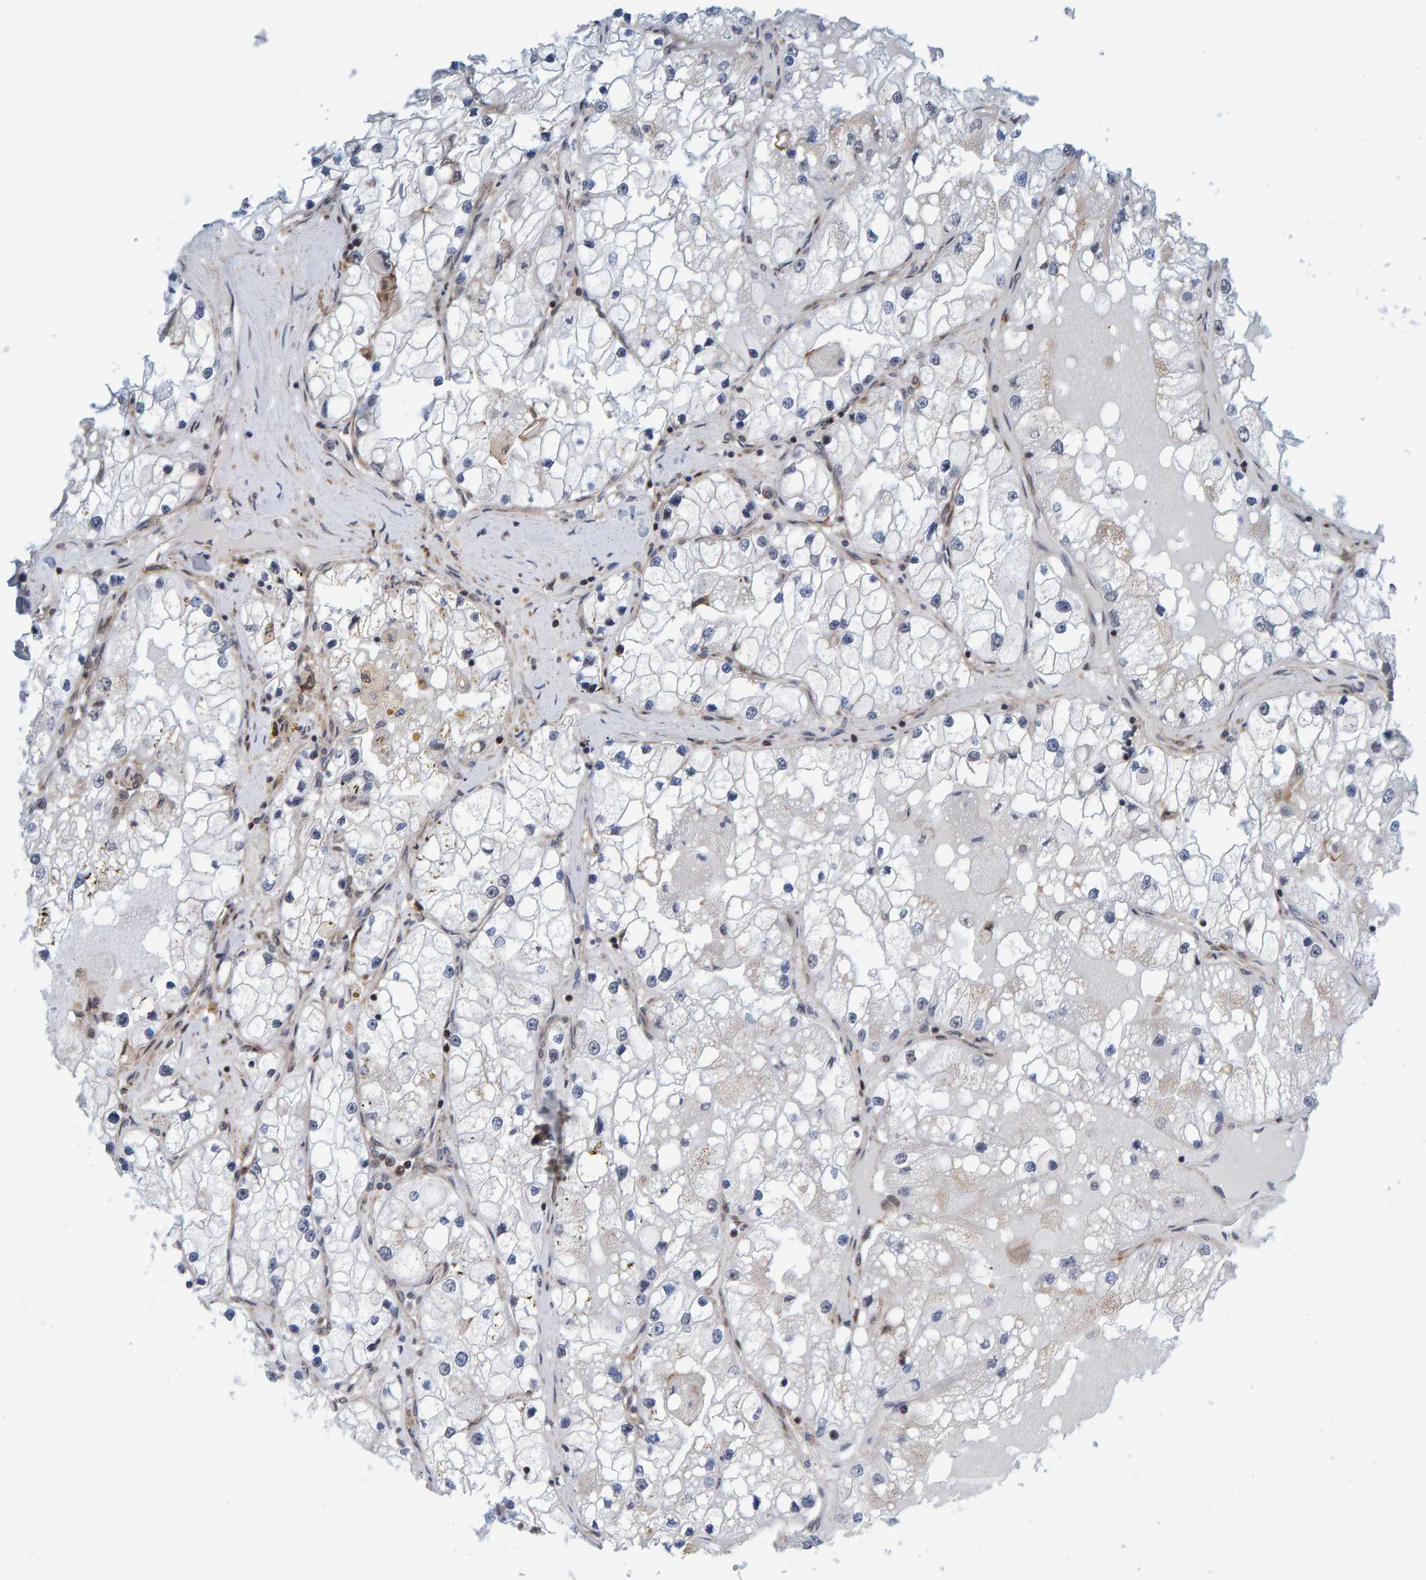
{"staining": {"intensity": "negative", "quantity": "none", "location": "none"}, "tissue": "renal cancer", "cell_type": "Tumor cells", "image_type": "cancer", "snomed": [{"axis": "morphology", "description": "Adenocarcinoma, NOS"}, {"axis": "topography", "description": "Kidney"}], "caption": "IHC micrograph of human renal cancer (adenocarcinoma) stained for a protein (brown), which displays no staining in tumor cells.", "gene": "ZNF366", "patient": {"sex": "male", "age": 68}}